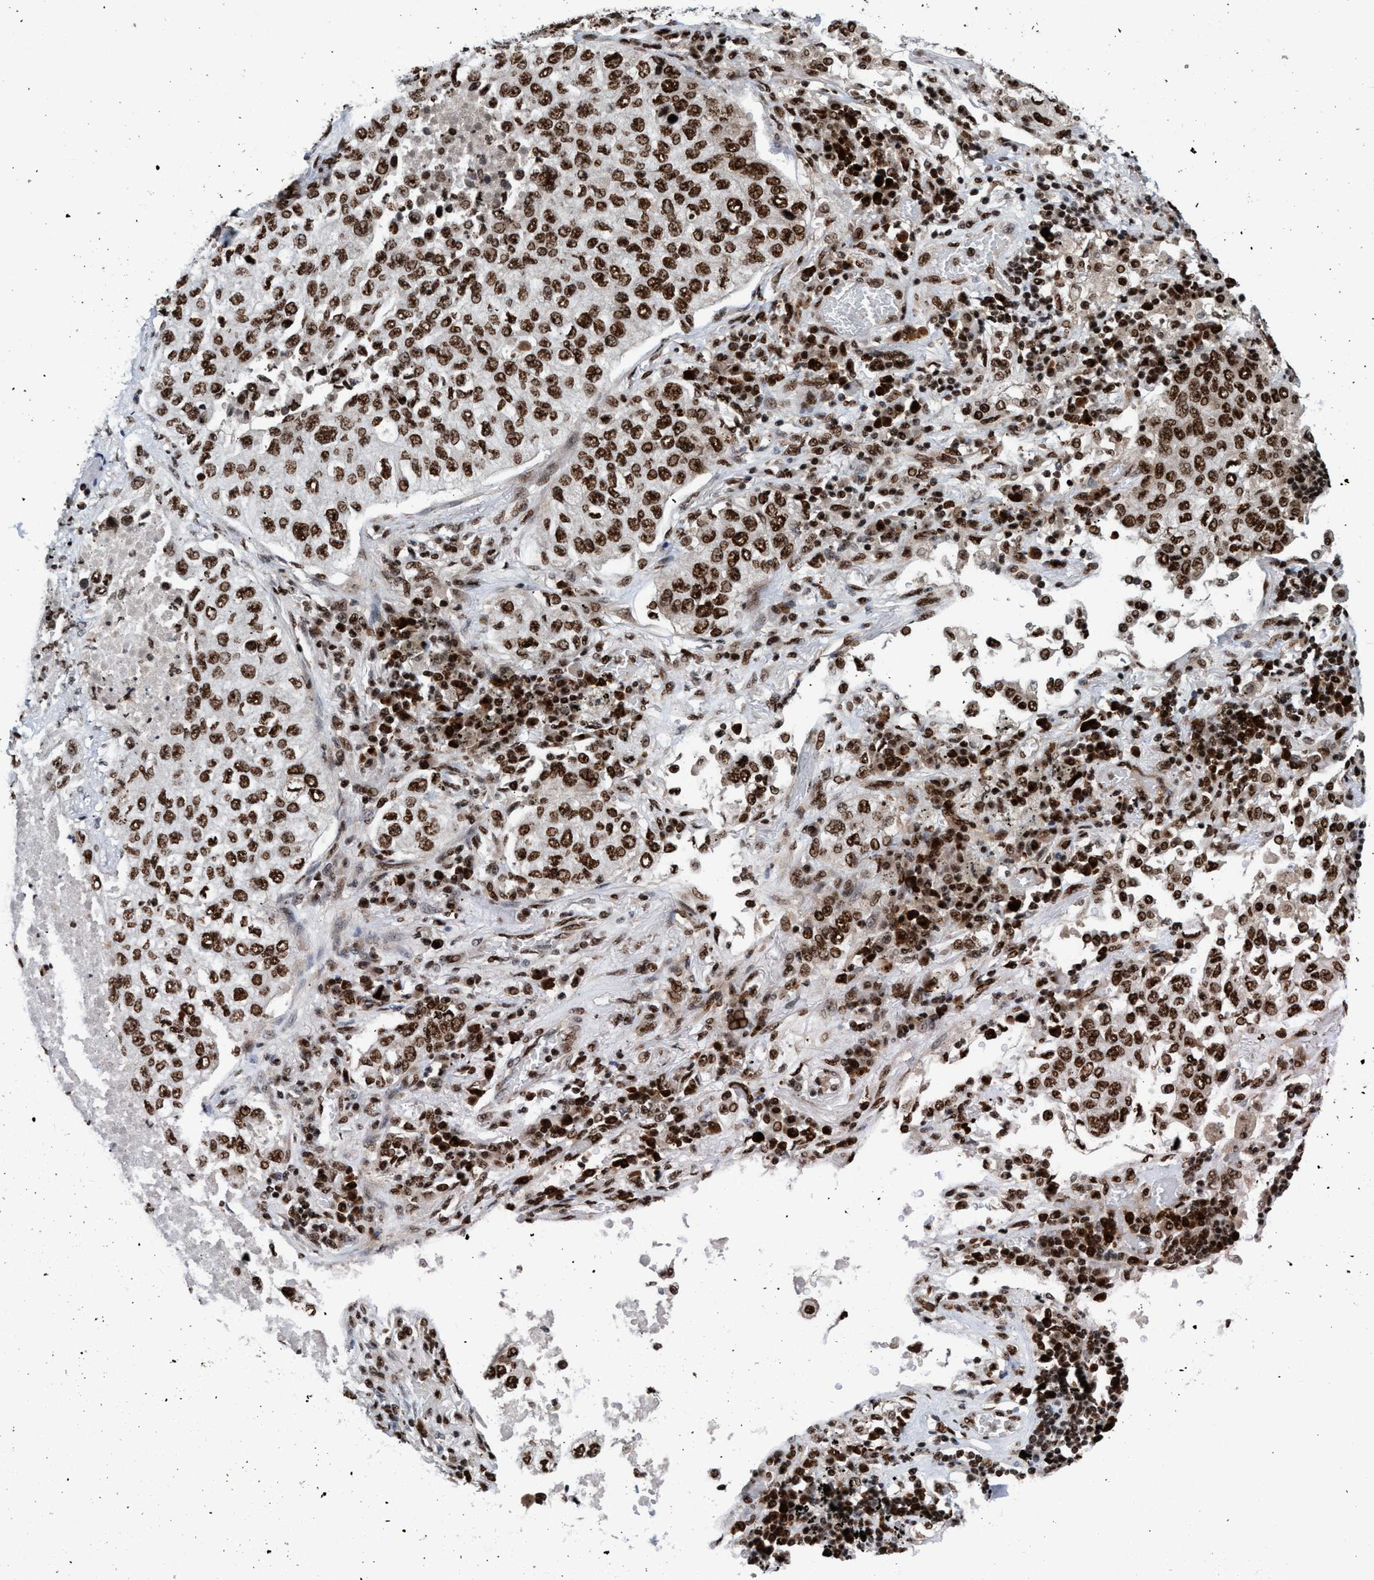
{"staining": {"intensity": "strong", "quantity": ">75%", "location": "nuclear"}, "tissue": "lung cancer", "cell_type": "Tumor cells", "image_type": "cancer", "snomed": [{"axis": "morphology", "description": "Inflammation, NOS"}, {"axis": "morphology", "description": "Adenocarcinoma, NOS"}, {"axis": "topography", "description": "Lung"}], "caption": "Adenocarcinoma (lung) was stained to show a protein in brown. There is high levels of strong nuclear staining in approximately >75% of tumor cells. The protein of interest is shown in brown color, while the nuclei are stained blue.", "gene": "TOPBP1", "patient": {"sex": "male", "age": 63}}